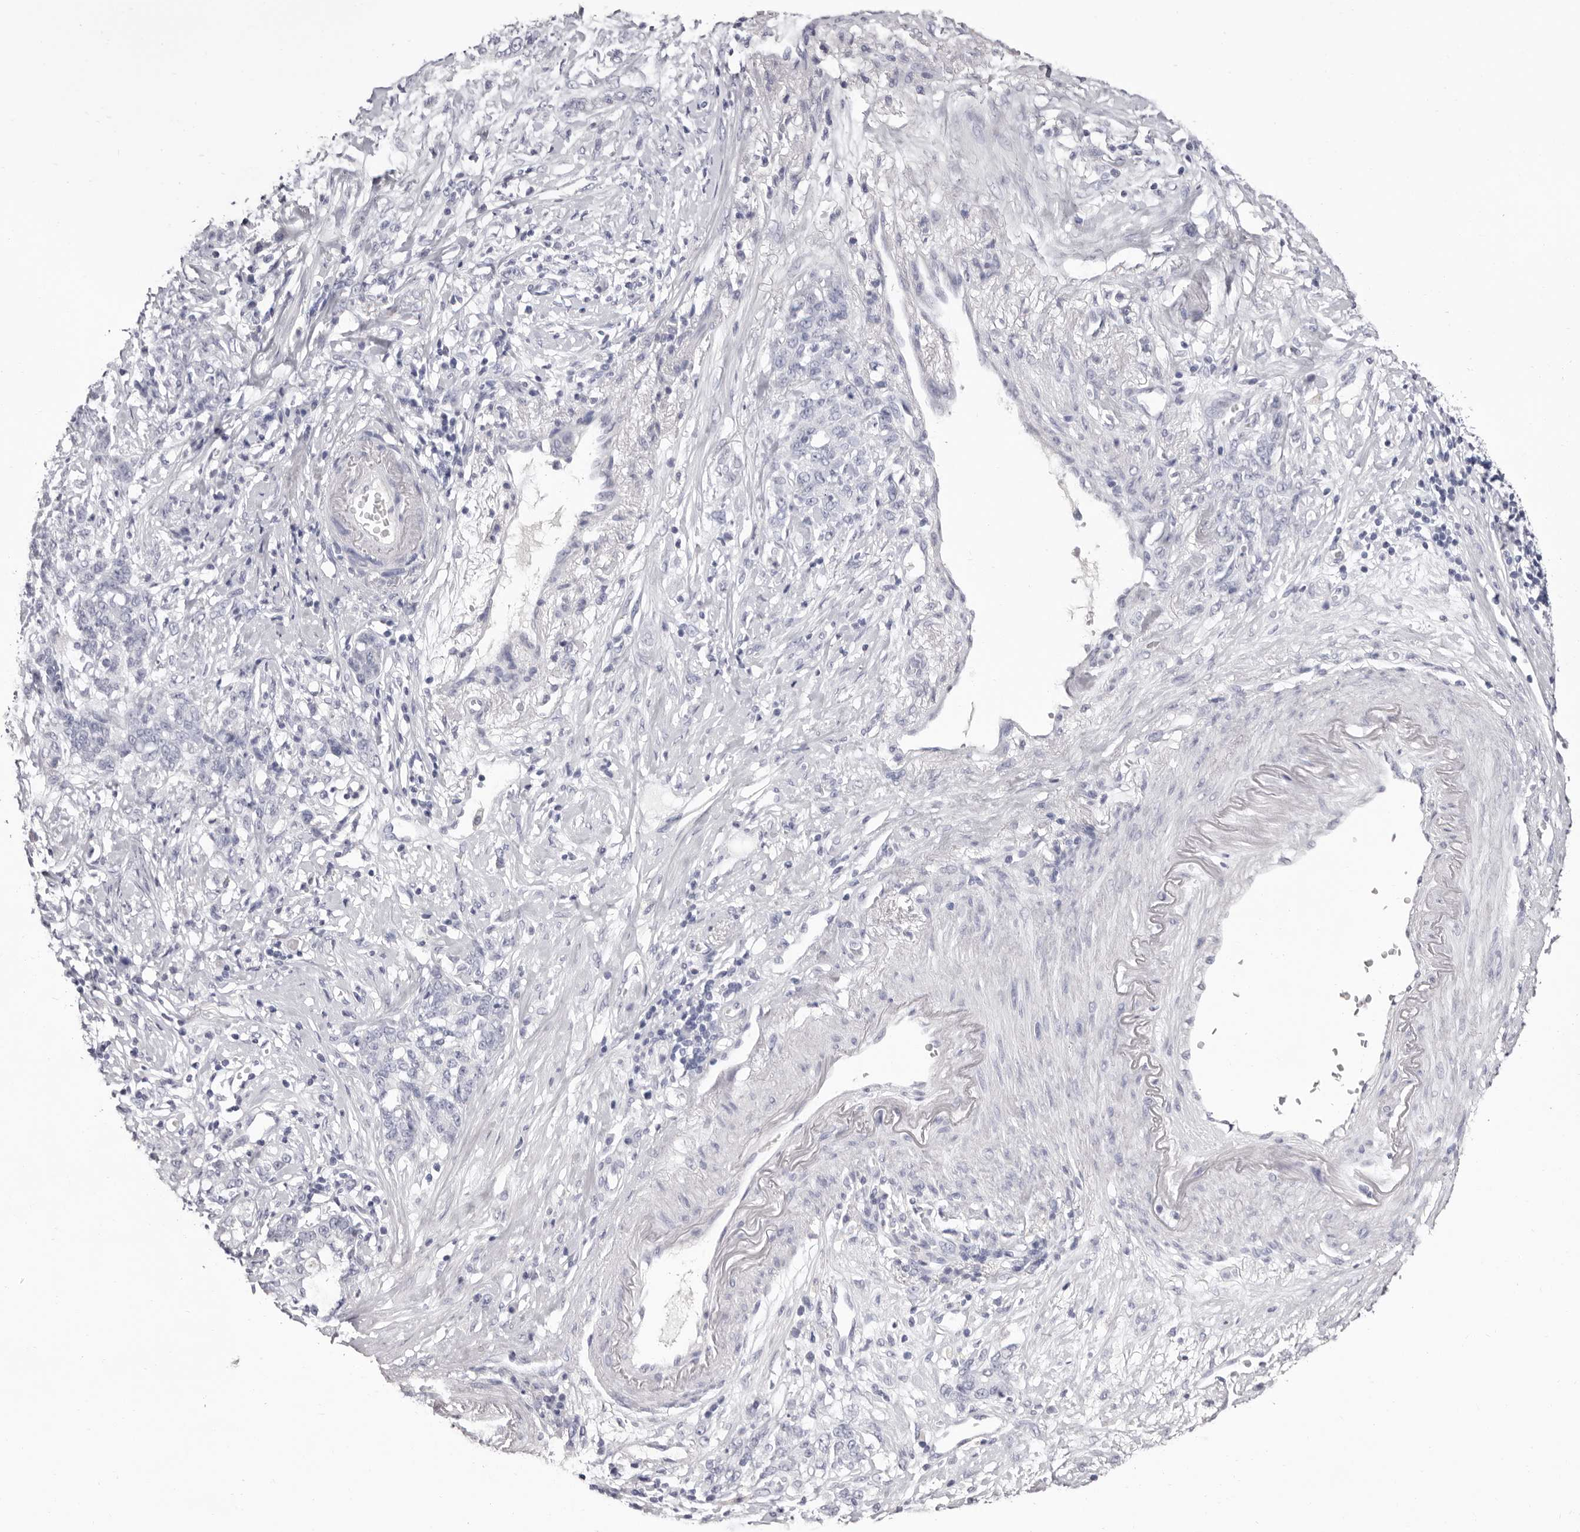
{"staining": {"intensity": "negative", "quantity": "none", "location": "none"}, "tissue": "stomach cancer", "cell_type": "Tumor cells", "image_type": "cancer", "snomed": [{"axis": "morphology", "description": "Adenocarcinoma, NOS"}, {"axis": "topography", "description": "Stomach, lower"}], "caption": "Immunohistochemistry photomicrograph of stomach cancer stained for a protein (brown), which reveals no positivity in tumor cells.", "gene": "LPO", "patient": {"sex": "male", "age": 88}}